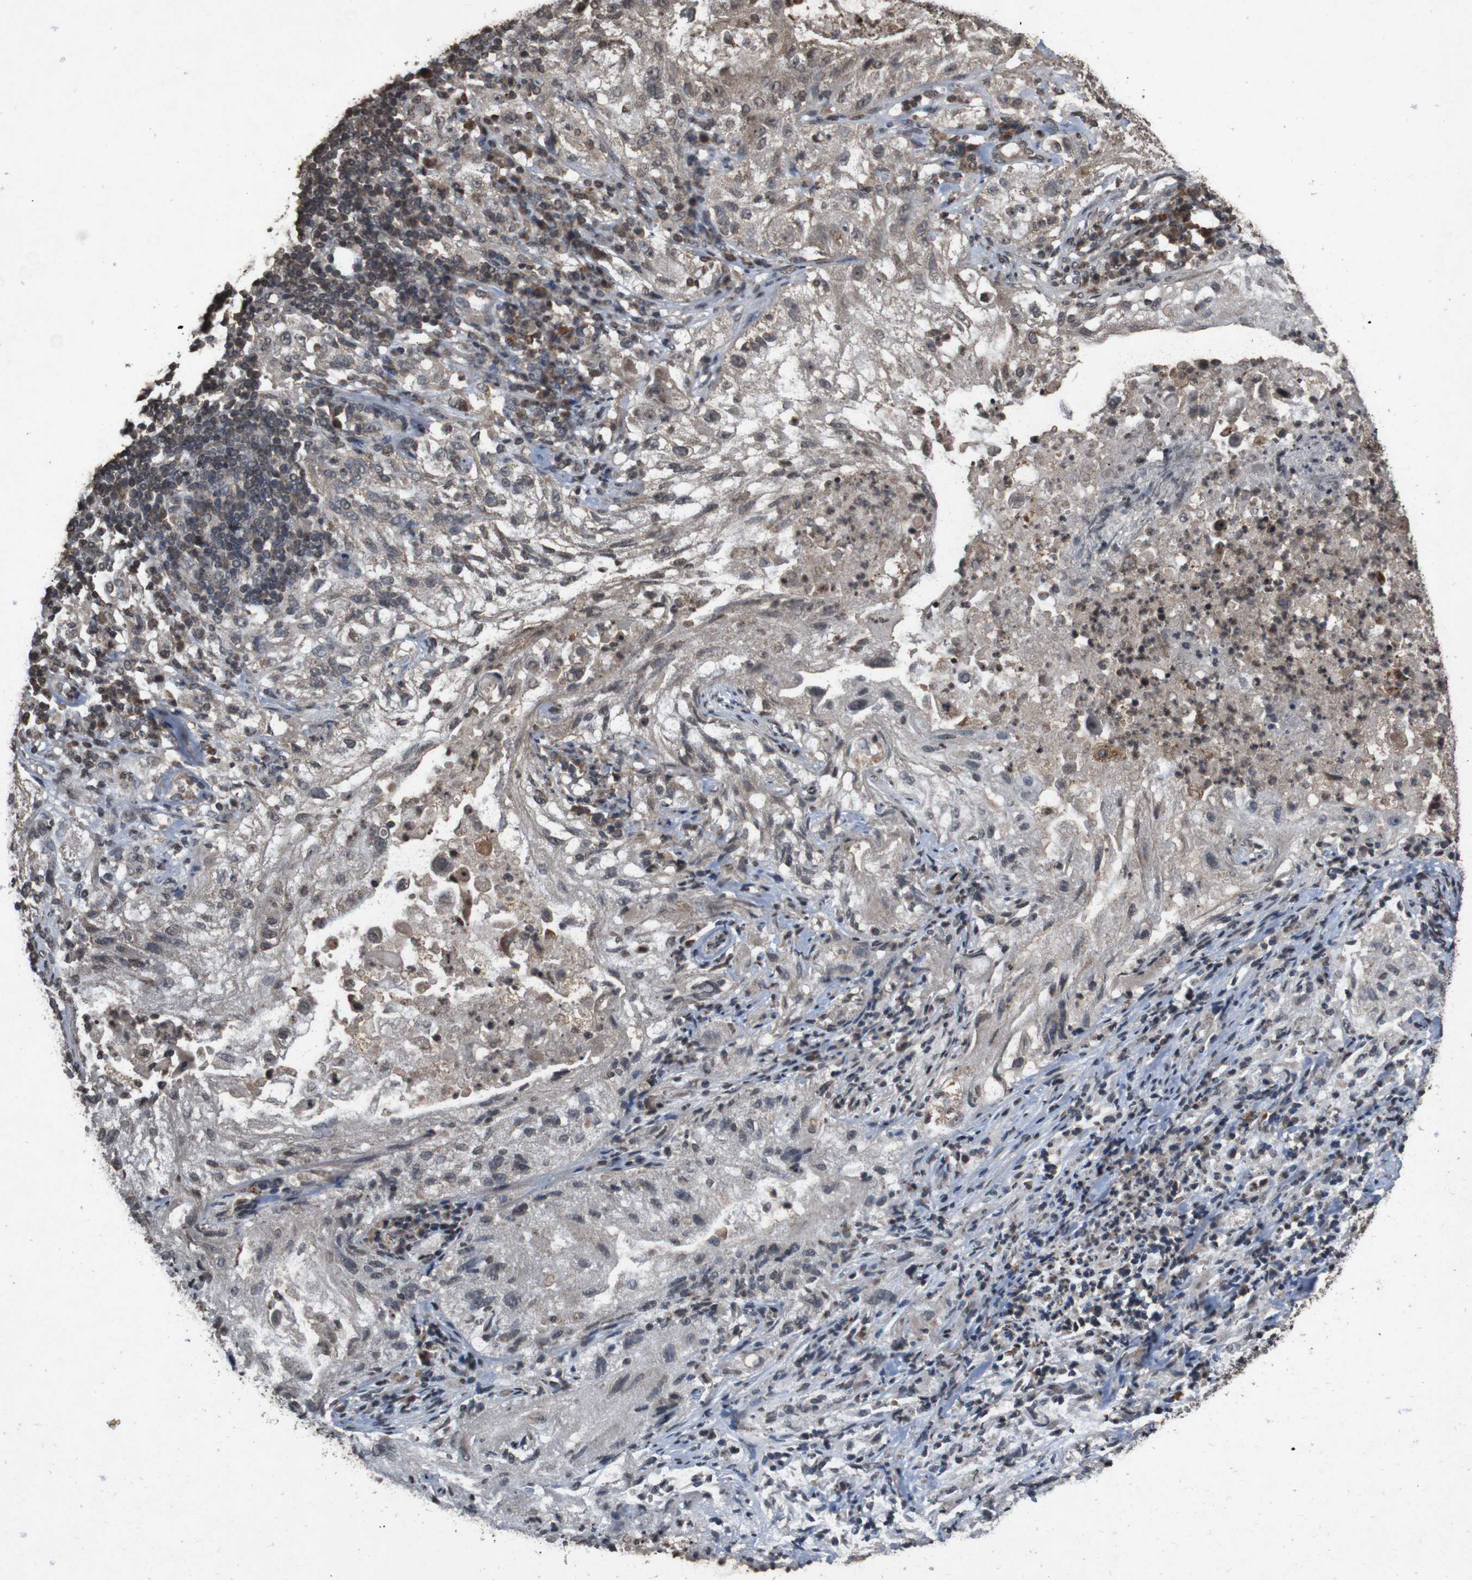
{"staining": {"intensity": "moderate", "quantity": "<25%", "location": "cytoplasmic/membranous"}, "tissue": "lung cancer", "cell_type": "Tumor cells", "image_type": "cancer", "snomed": [{"axis": "morphology", "description": "Inflammation, NOS"}, {"axis": "morphology", "description": "Squamous cell carcinoma, NOS"}, {"axis": "topography", "description": "Lymph node"}, {"axis": "topography", "description": "Soft tissue"}, {"axis": "topography", "description": "Lung"}], "caption": "Immunohistochemical staining of lung cancer shows low levels of moderate cytoplasmic/membranous staining in approximately <25% of tumor cells.", "gene": "SORL1", "patient": {"sex": "male", "age": 66}}